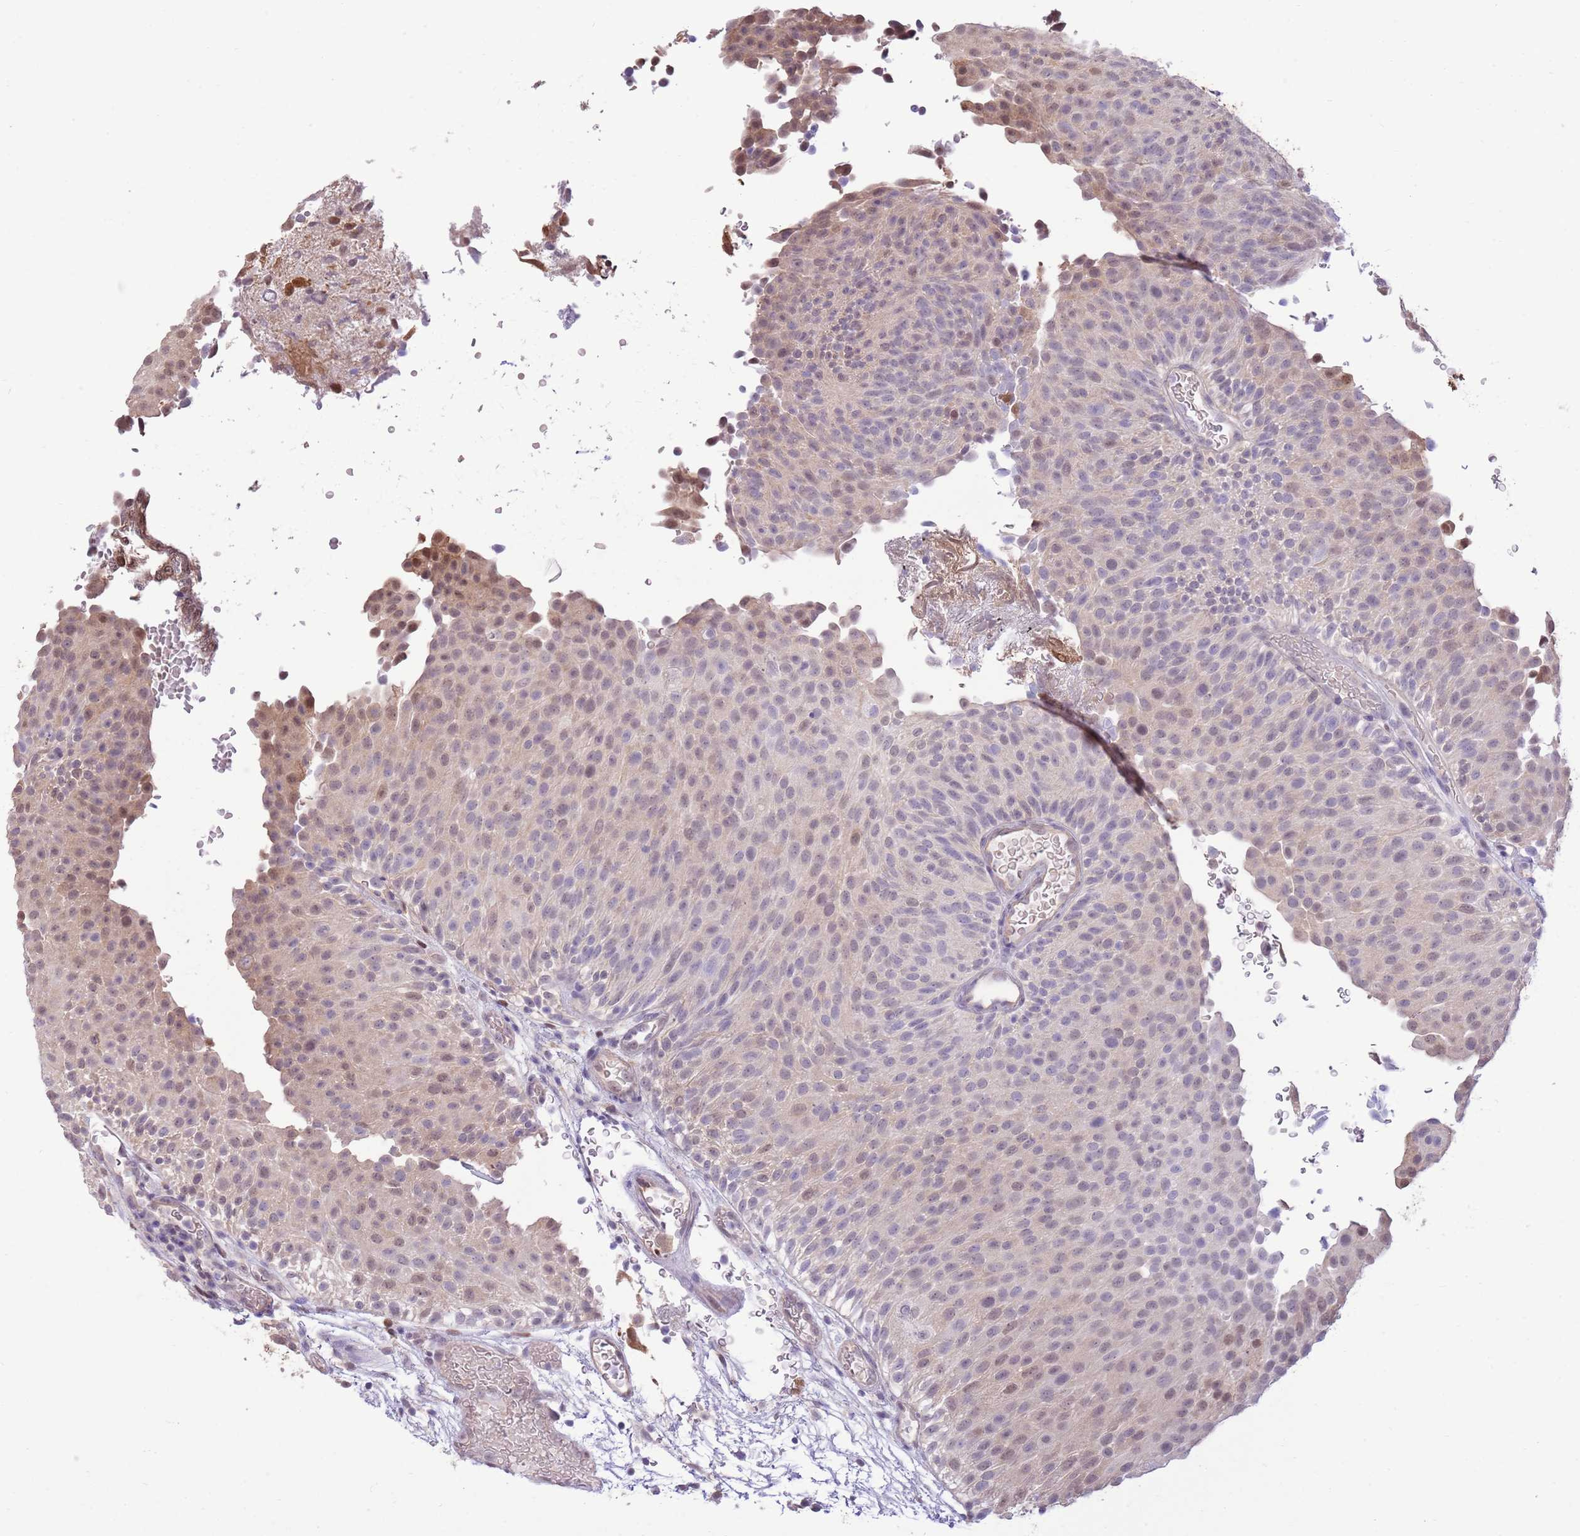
{"staining": {"intensity": "weak", "quantity": "25%-75%", "location": "nuclear"}, "tissue": "urothelial cancer", "cell_type": "Tumor cells", "image_type": "cancer", "snomed": [{"axis": "morphology", "description": "Urothelial carcinoma, Low grade"}, {"axis": "topography", "description": "Urinary bladder"}], "caption": "Urothelial cancer stained for a protein reveals weak nuclear positivity in tumor cells.", "gene": "NSFL1C", "patient": {"sex": "male", "age": 78}}